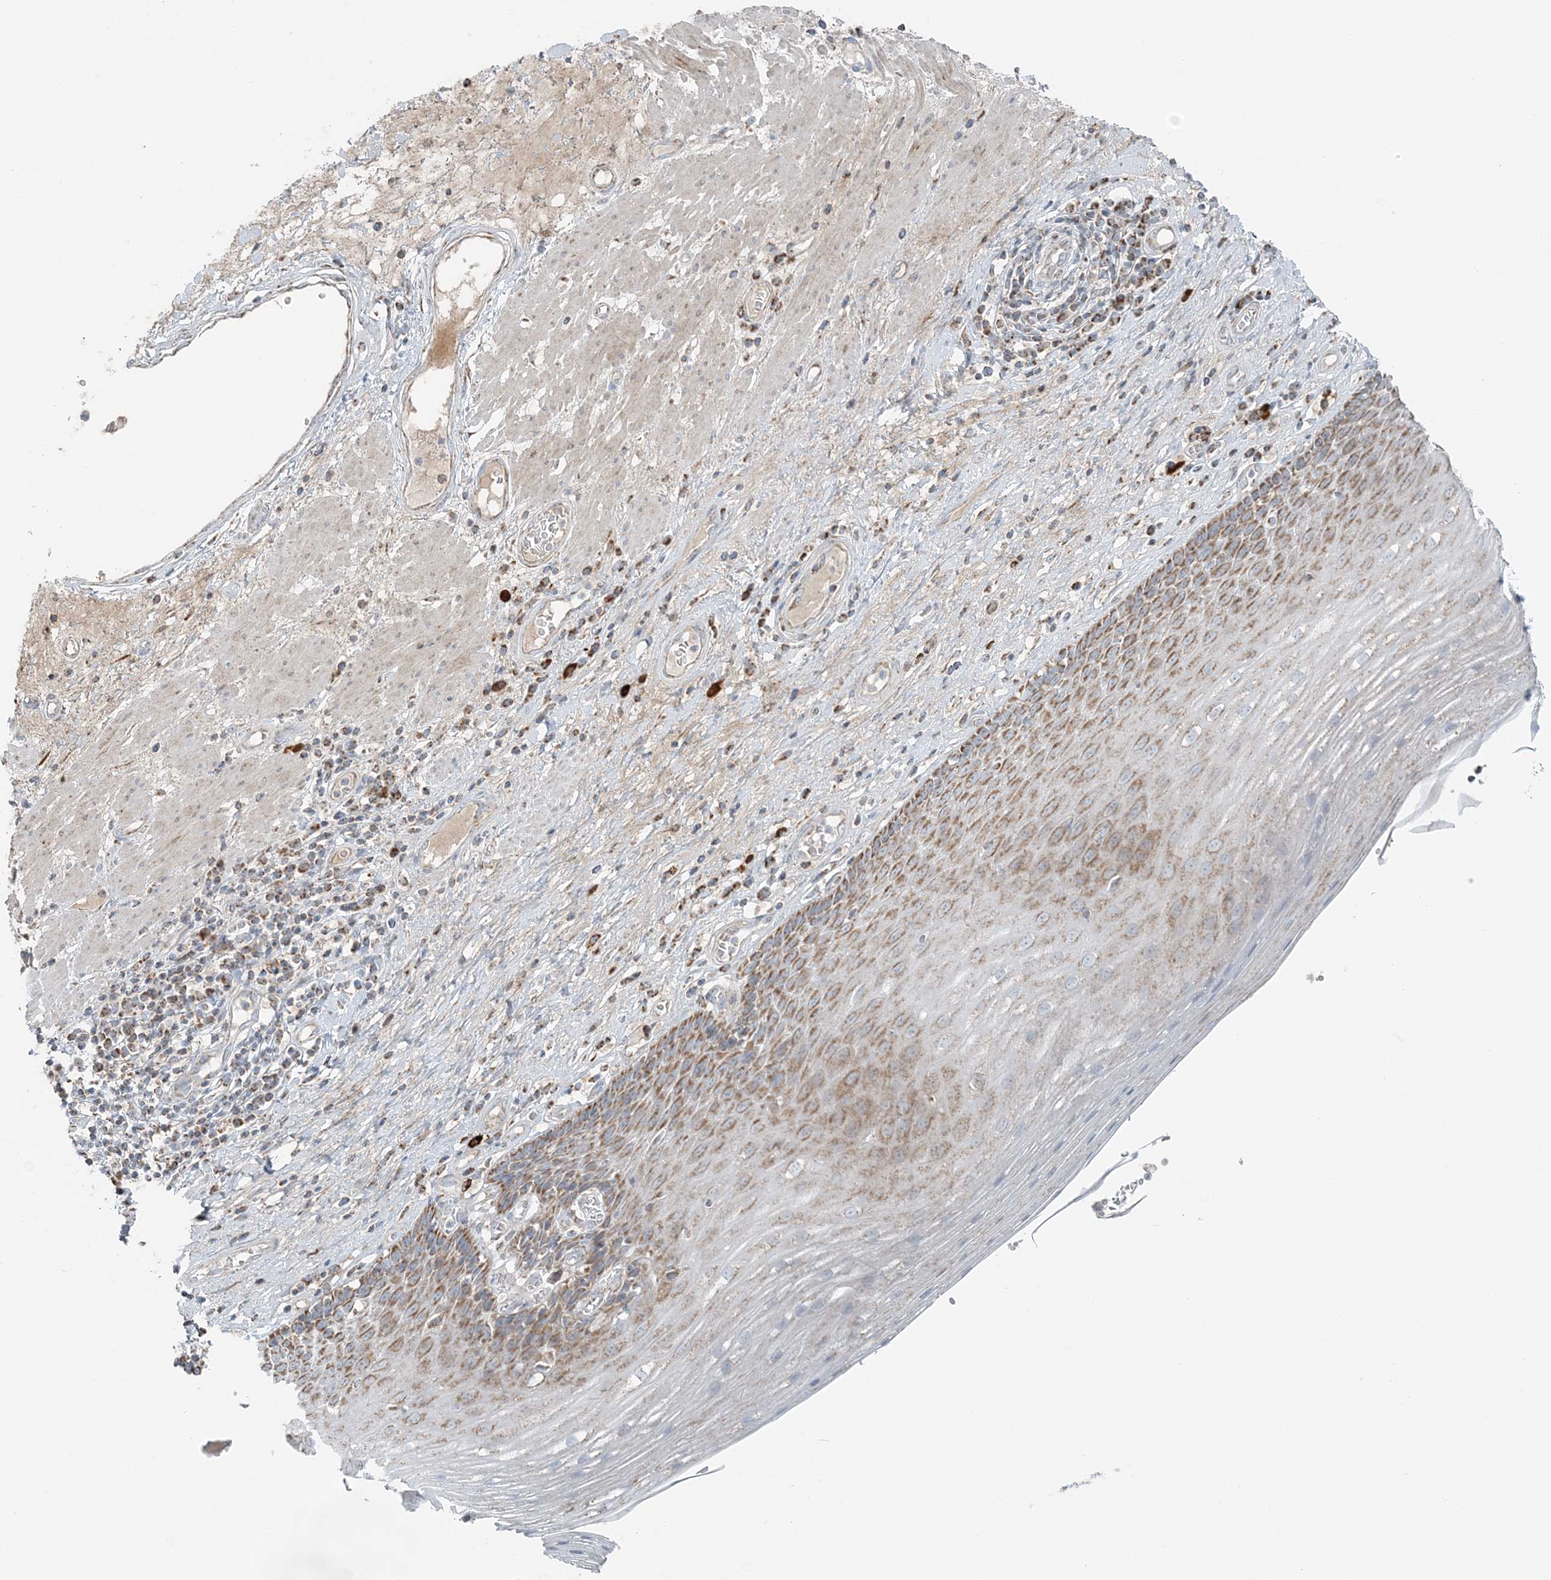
{"staining": {"intensity": "moderate", "quantity": ">75%", "location": "cytoplasmic/membranous"}, "tissue": "esophagus", "cell_type": "Squamous epithelial cells", "image_type": "normal", "snomed": [{"axis": "morphology", "description": "Normal tissue, NOS"}, {"axis": "topography", "description": "Esophagus"}], "caption": "Unremarkable esophagus was stained to show a protein in brown. There is medium levels of moderate cytoplasmic/membranous expression in about >75% of squamous epithelial cells. (DAB IHC, brown staining for protein, blue staining for nuclei).", "gene": "SLC22A16", "patient": {"sex": "male", "age": 62}}